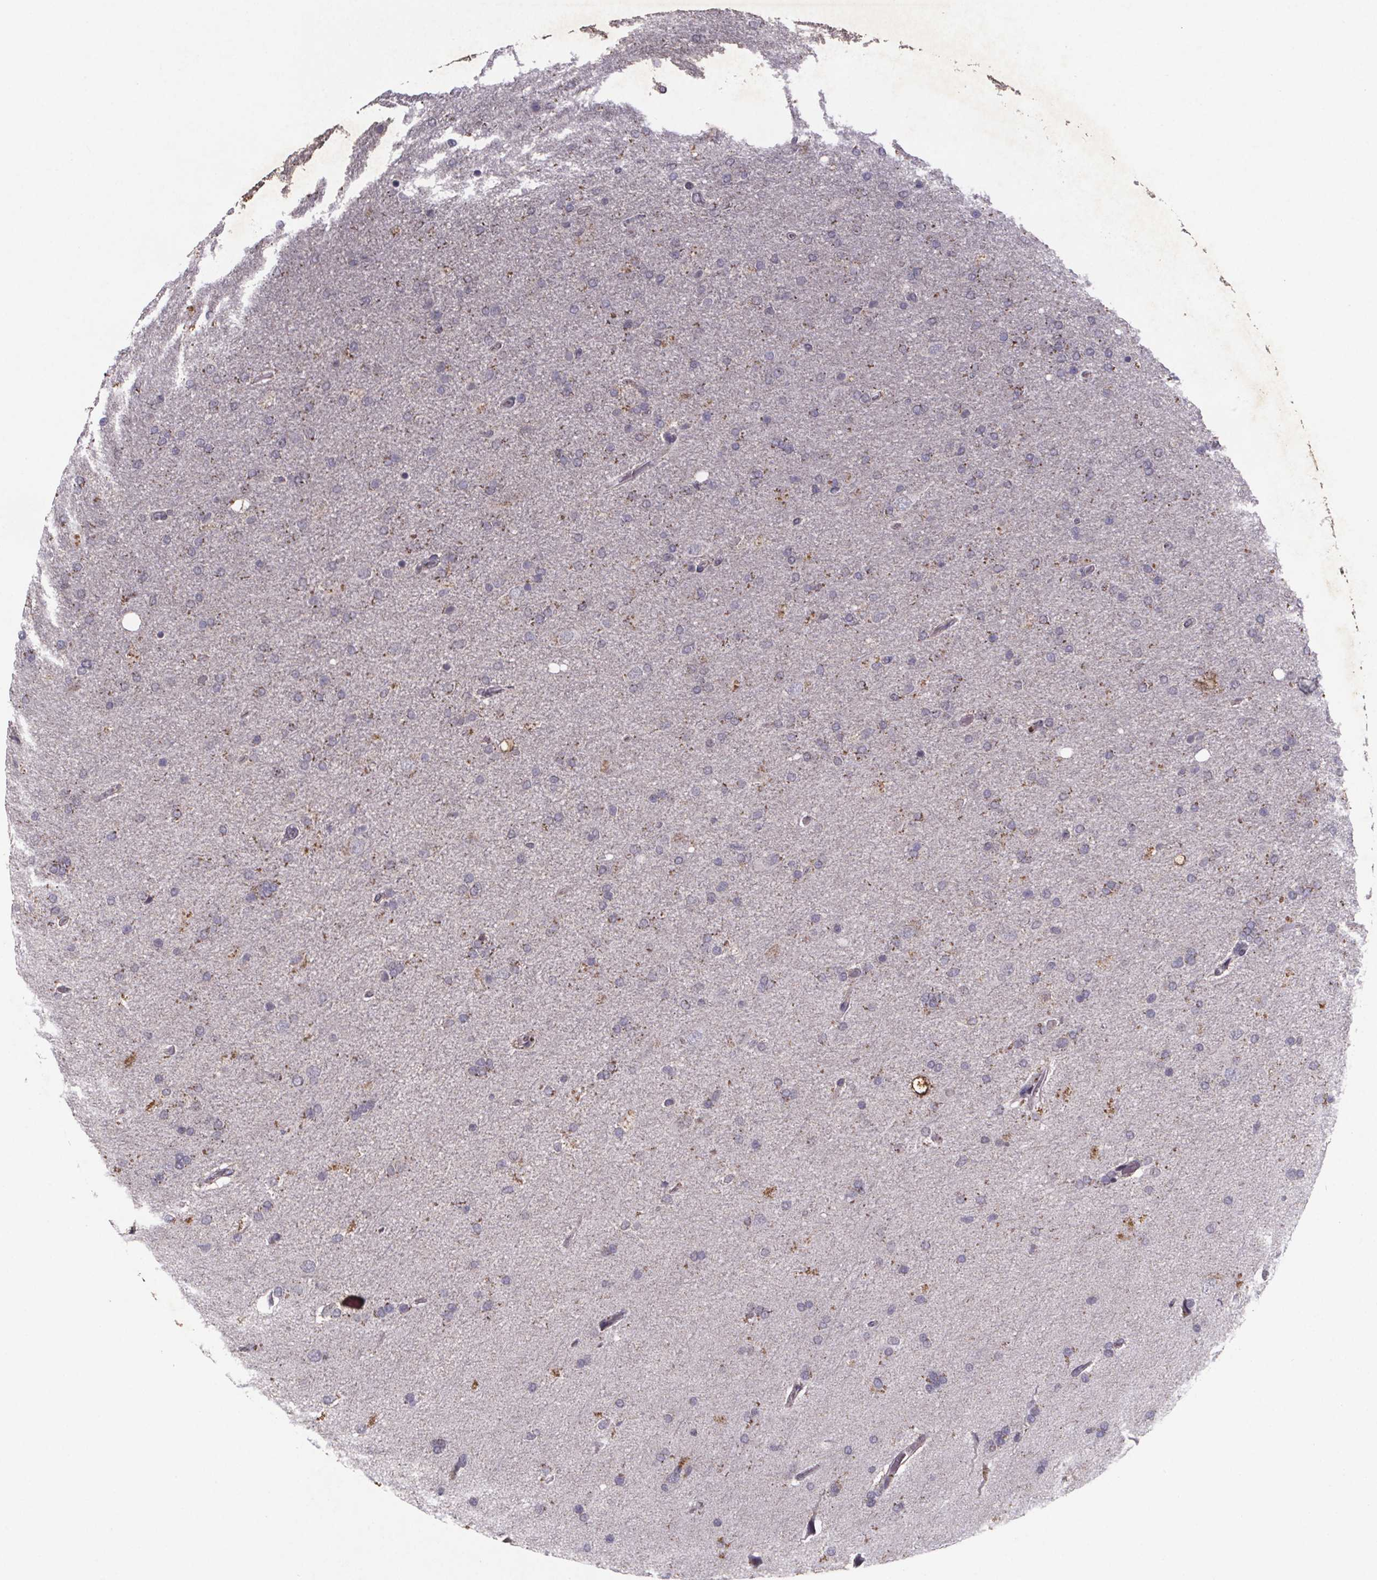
{"staining": {"intensity": "negative", "quantity": "none", "location": "none"}, "tissue": "glioma", "cell_type": "Tumor cells", "image_type": "cancer", "snomed": [{"axis": "morphology", "description": "Glioma, malignant, High grade"}, {"axis": "topography", "description": "Cerebral cortex"}], "caption": "Tumor cells show no significant staining in glioma. The staining was performed using DAB (3,3'-diaminobenzidine) to visualize the protein expression in brown, while the nuclei were stained in blue with hematoxylin (Magnification: 20x).", "gene": "PALLD", "patient": {"sex": "male", "age": 70}}